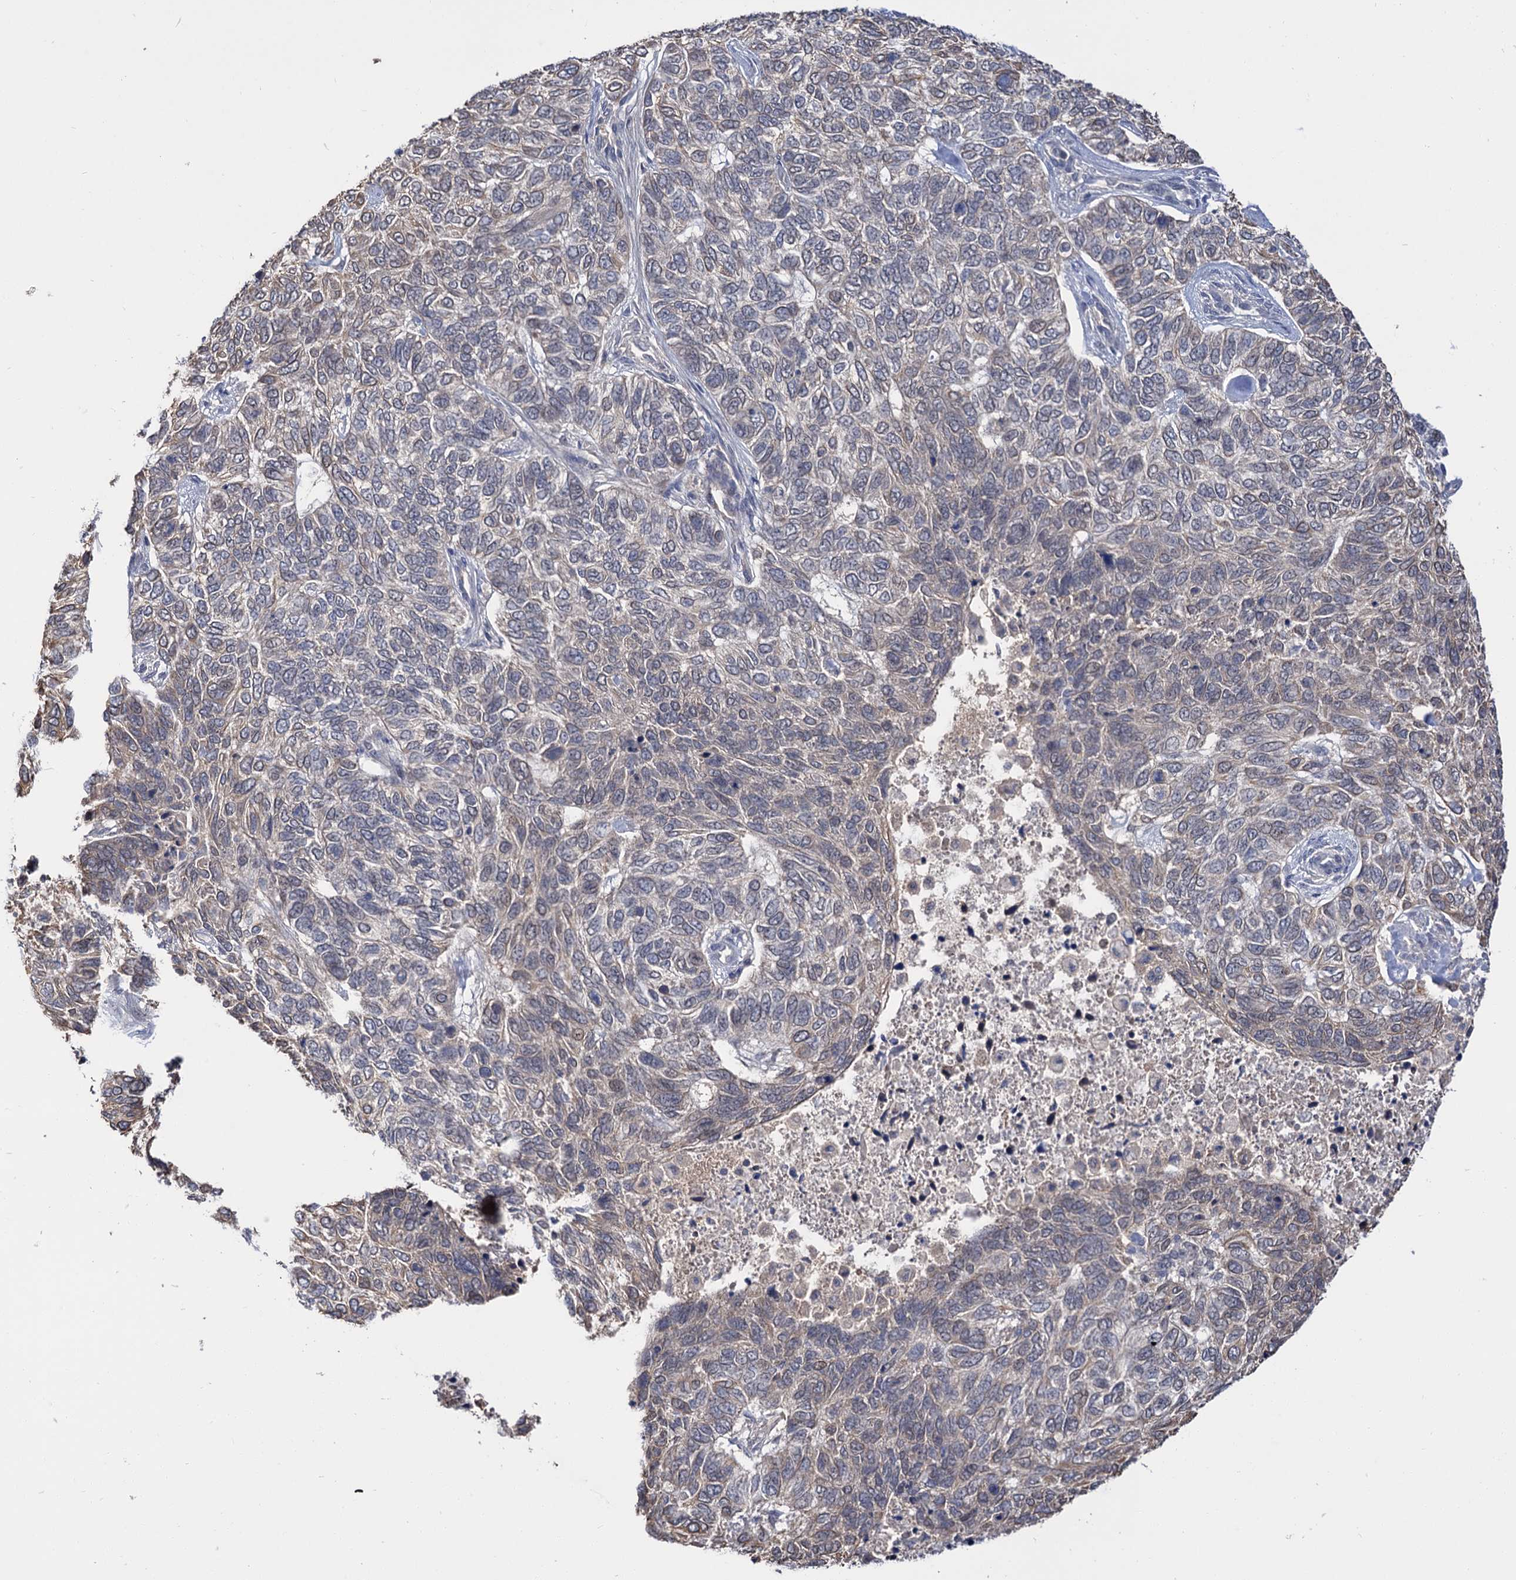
{"staining": {"intensity": "negative", "quantity": "none", "location": "none"}, "tissue": "skin cancer", "cell_type": "Tumor cells", "image_type": "cancer", "snomed": [{"axis": "morphology", "description": "Basal cell carcinoma"}, {"axis": "topography", "description": "Skin"}], "caption": "A histopathology image of basal cell carcinoma (skin) stained for a protein shows no brown staining in tumor cells.", "gene": "NEK10", "patient": {"sex": "female", "age": 65}}